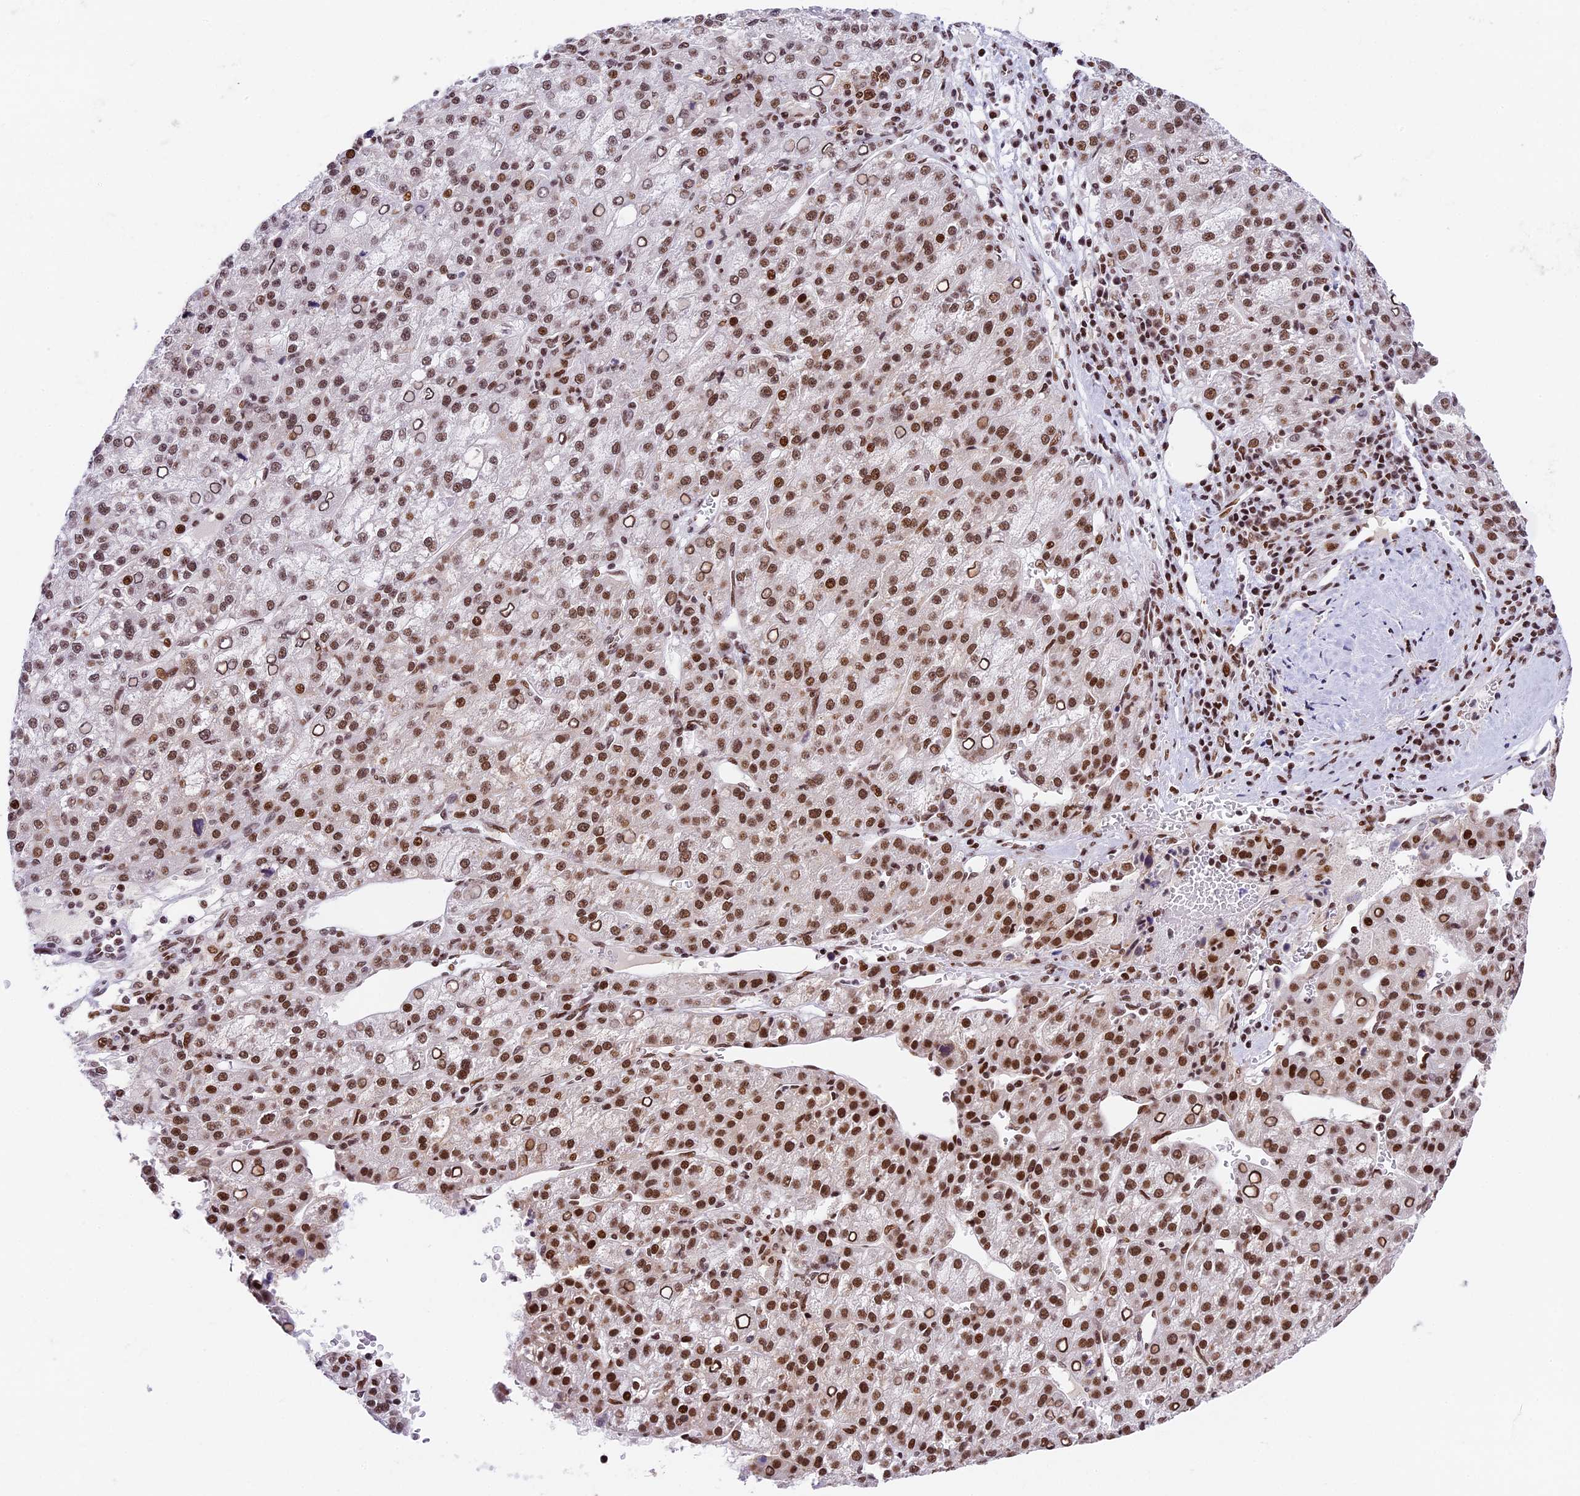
{"staining": {"intensity": "moderate", "quantity": ">75%", "location": "nuclear"}, "tissue": "liver cancer", "cell_type": "Tumor cells", "image_type": "cancer", "snomed": [{"axis": "morphology", "description": "Carcinoma, Hepatocellular, NOS"}, {"axis": "topography", "description": "Liver"}], "caption": "Protein staining reveals moderate nuclear staining in about >75% of tumor cells in liver cancer.", "gene": "SBNO1", "patient": {"sex": "female", "age": 58}}